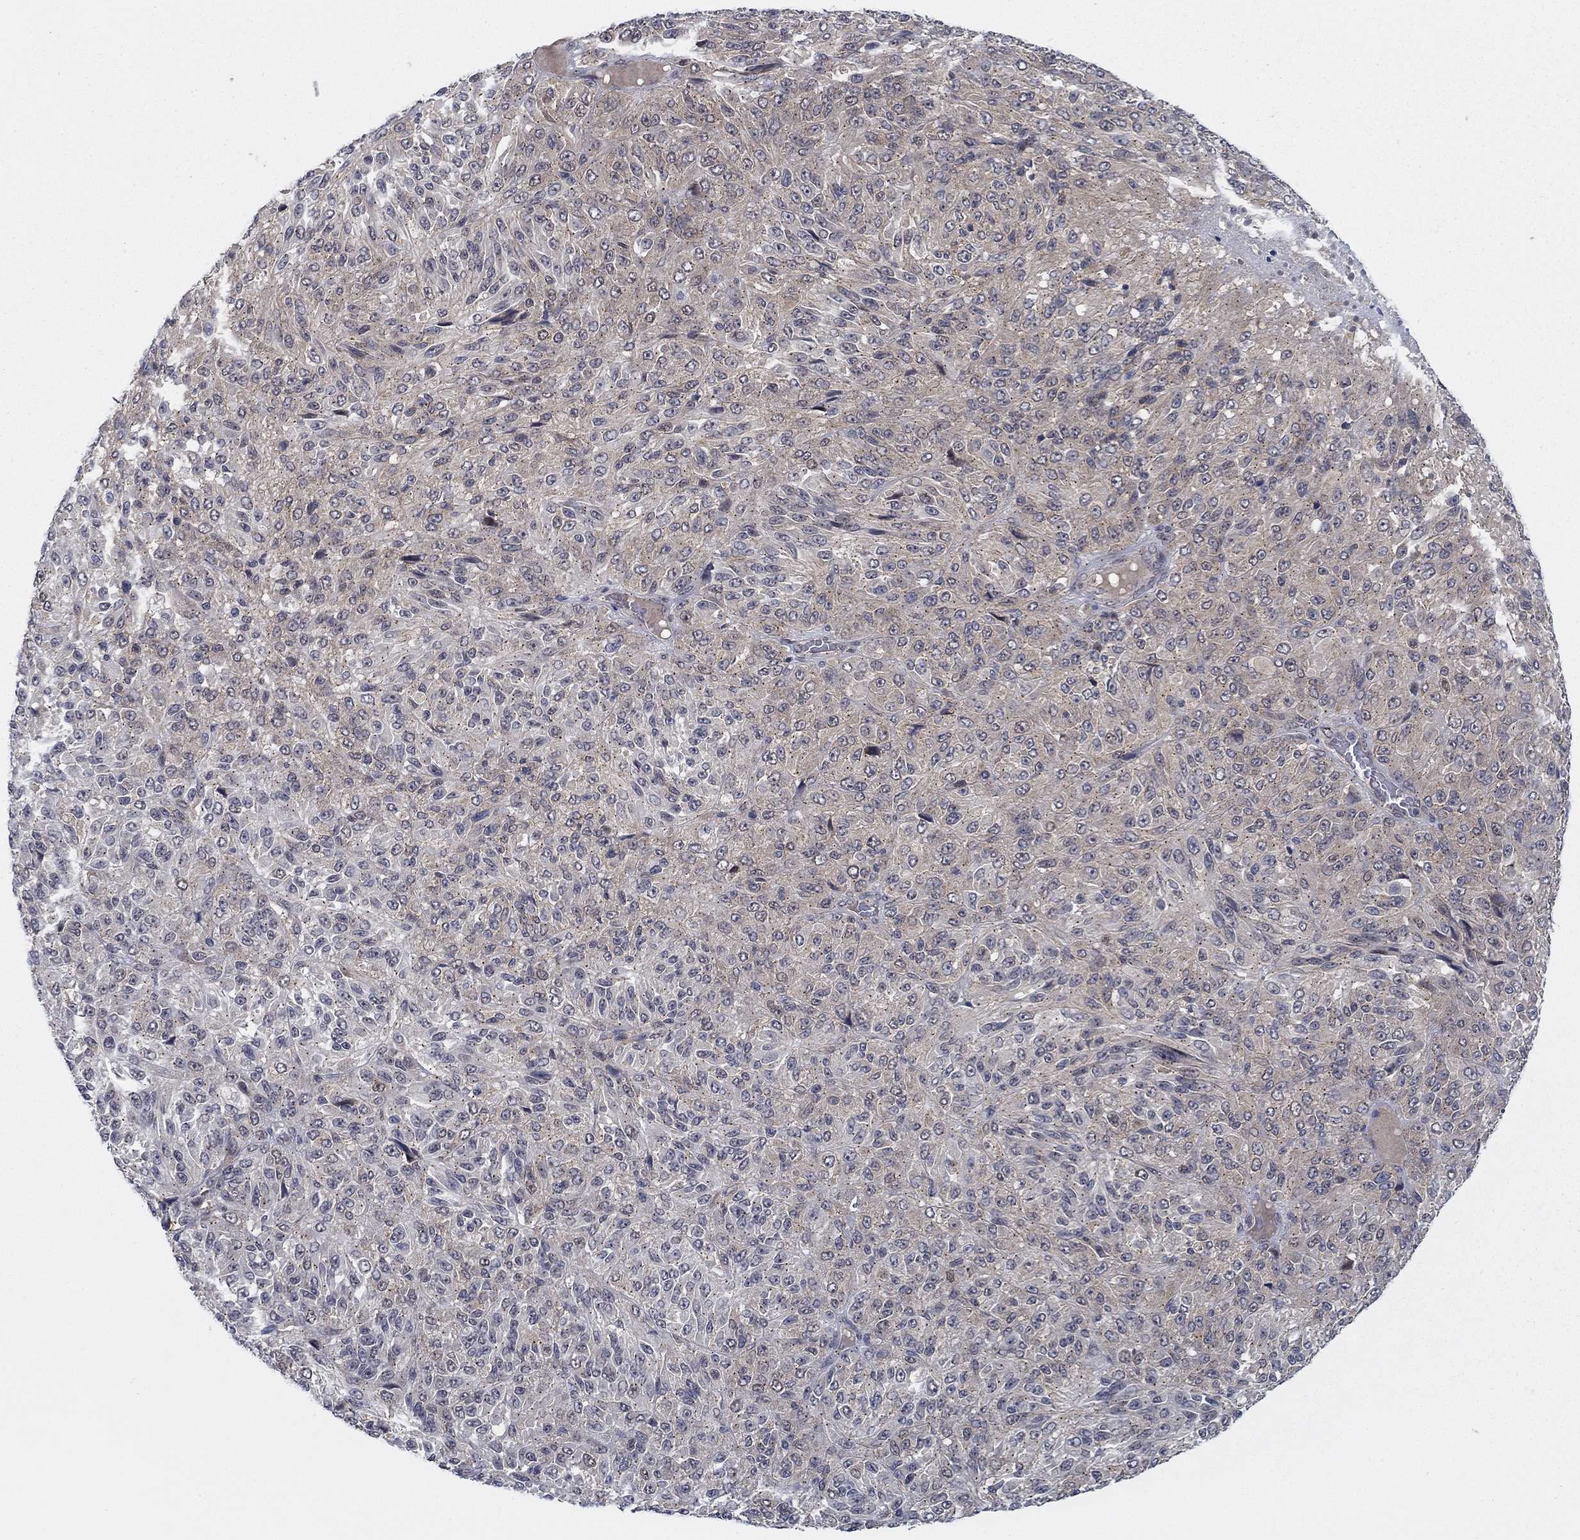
{"staining": {"intensity": "moderate", "quantity": "<25%", "location": "cytoplasmic/membranous"}, "tissue": "melanoma", "cell_type": "Tumor cells", "image_type": "cancer", "snomed": [{"axis": "morphology", "description": "Malignant melanoma, Metastatic site"}, {"axis": "topography", "description": "Brain"}], "caption": "Malignant melanoma (metastatic site) stained for a protein (brown) displays moderate cytoplasmic/membranous positive expression in about <25% of tumor cells.", "gene": "SH3RF1", "patient": {"sex": "female", "age": 56}}